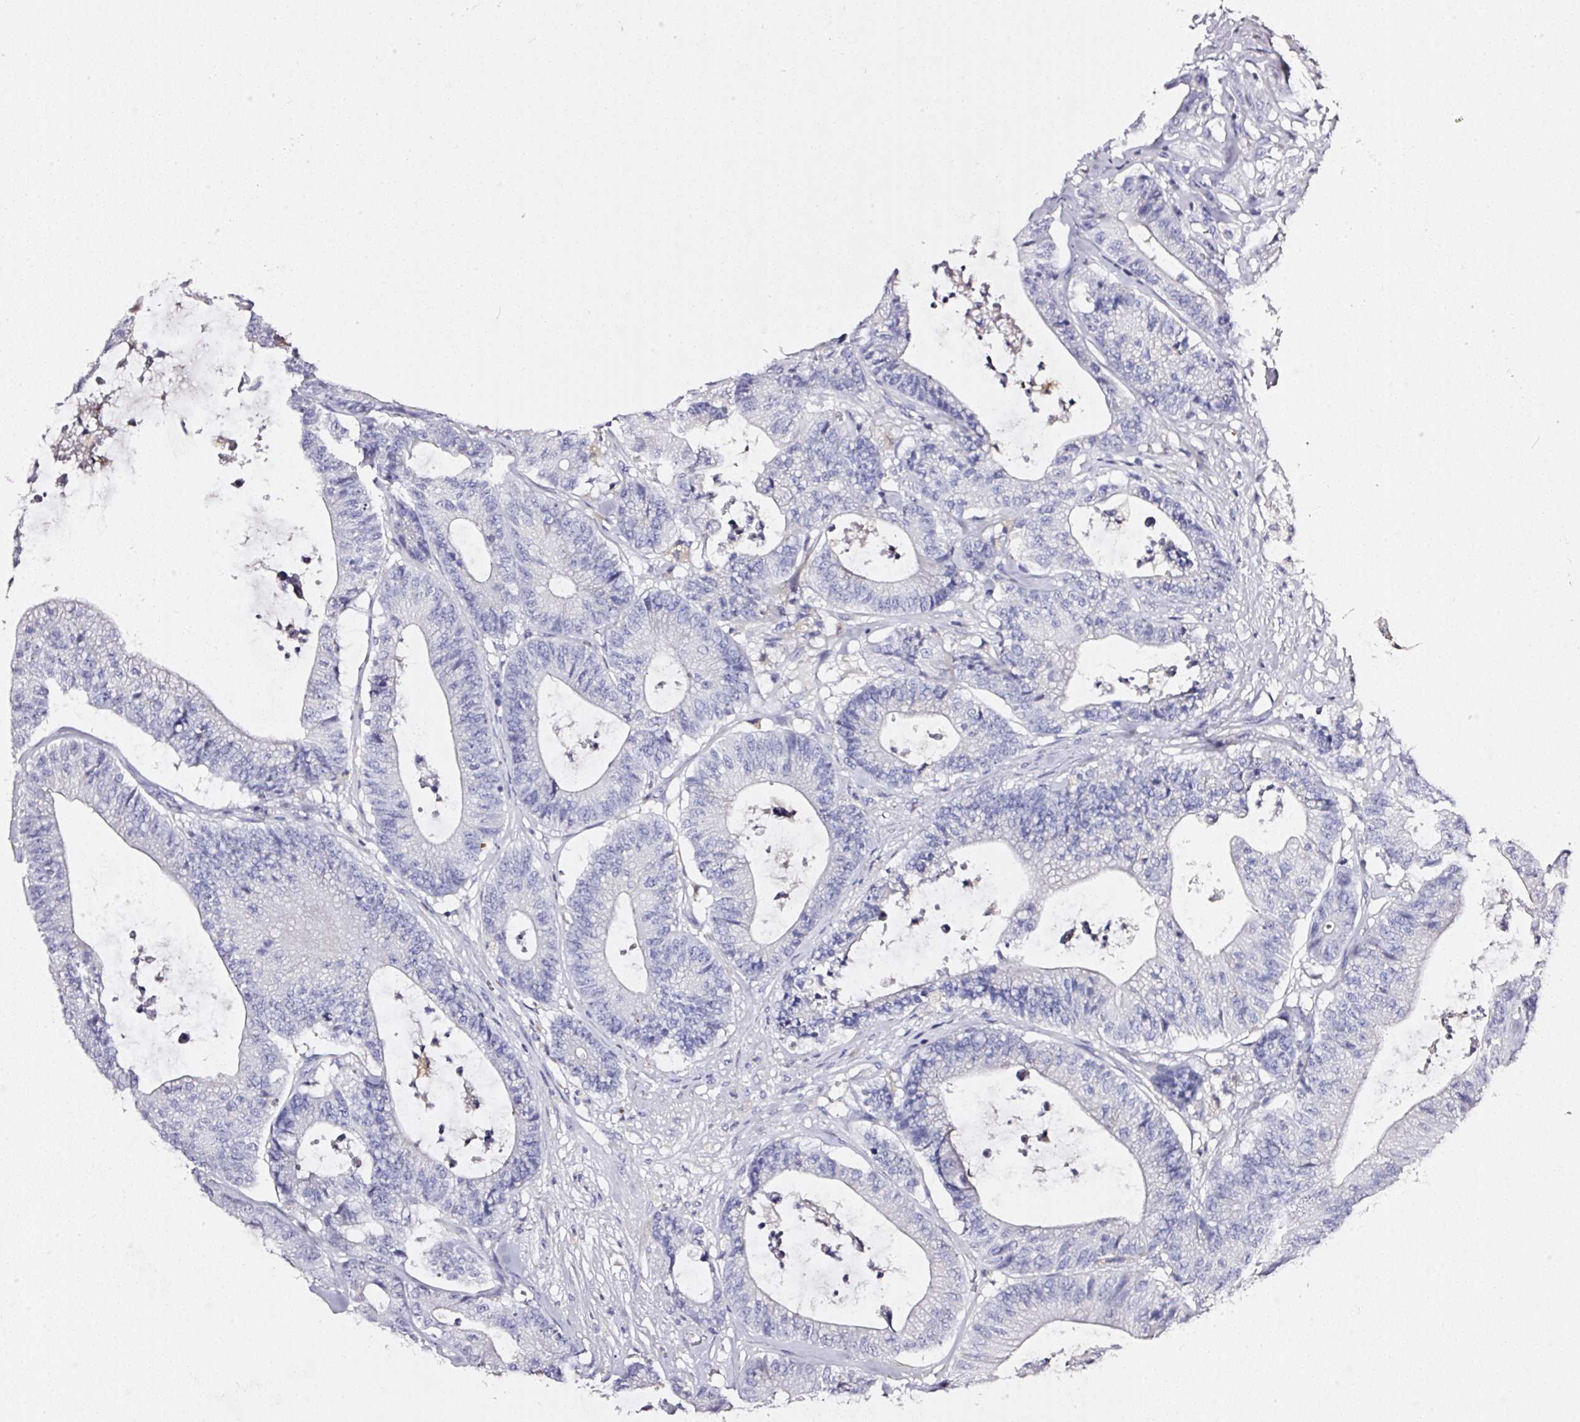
{"staining": {"intensity": "negative", "quantity": "none", "location": "none"}, "tissue": "colorectal cancer", "cell_type": "Tumor cells", "image_type": "cancer", "snomed": [{"axis": "morphology", "description": "Adenocarcinoma, NOS"}, {"axis": "topography", "description": "Colon"}], "caption": "Immunohistochemical staining of human colorectal adenocarcinoma reveals no significant positivity in tumor cells. The staining is performed using DAB (3,3'-diaminobenzidine) brown chromogen with nuclei counter-stained in using hematoxylin.", "gene": "CYB561A3", "patient": {"sex": "female", "age": 84}}